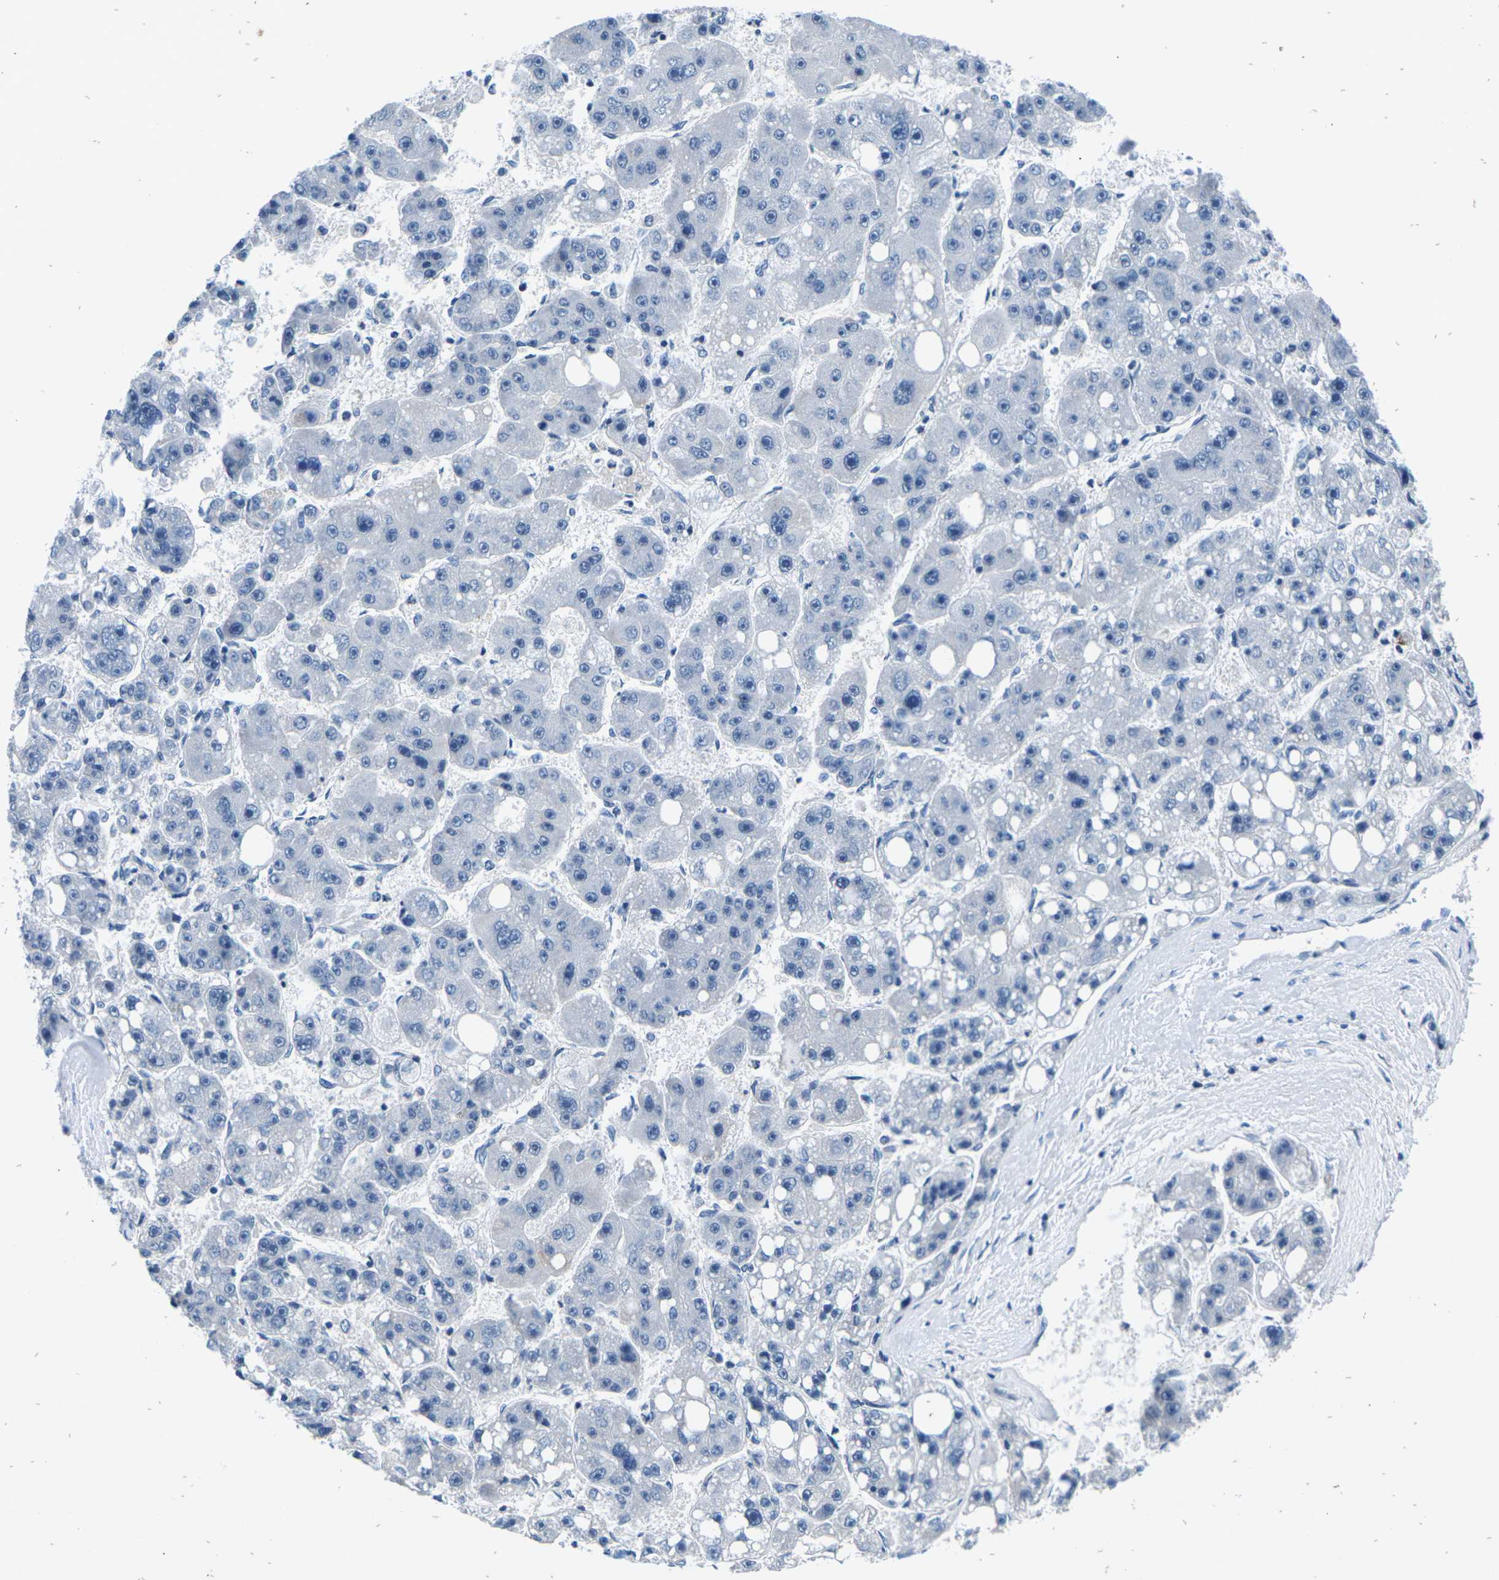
{"staining": {"intensity": "negative", "quantity": "none", "location": "none"}, "tissue": "liver cancer", "cell_type": "Tumor cells", "image_type": "cancer", "snomed": [{"axis": "morphology", "description": "Carcinoma, Hepatocellular, NOS"}, {"axis": "topography", "description": "Liver"}], "caption": "IHC of hepatocellular carcinoma (liver) shows no positivity in tumor cells. The staining was performed using DAB (3,3'-diaminobenzidine) to visualize the protein expression in brown, while the nuclei were stained in blue with hematoxylin (Magnification: 20x).", "gene": "UMOD", "patient": {"sex": "female", "age": 61}}